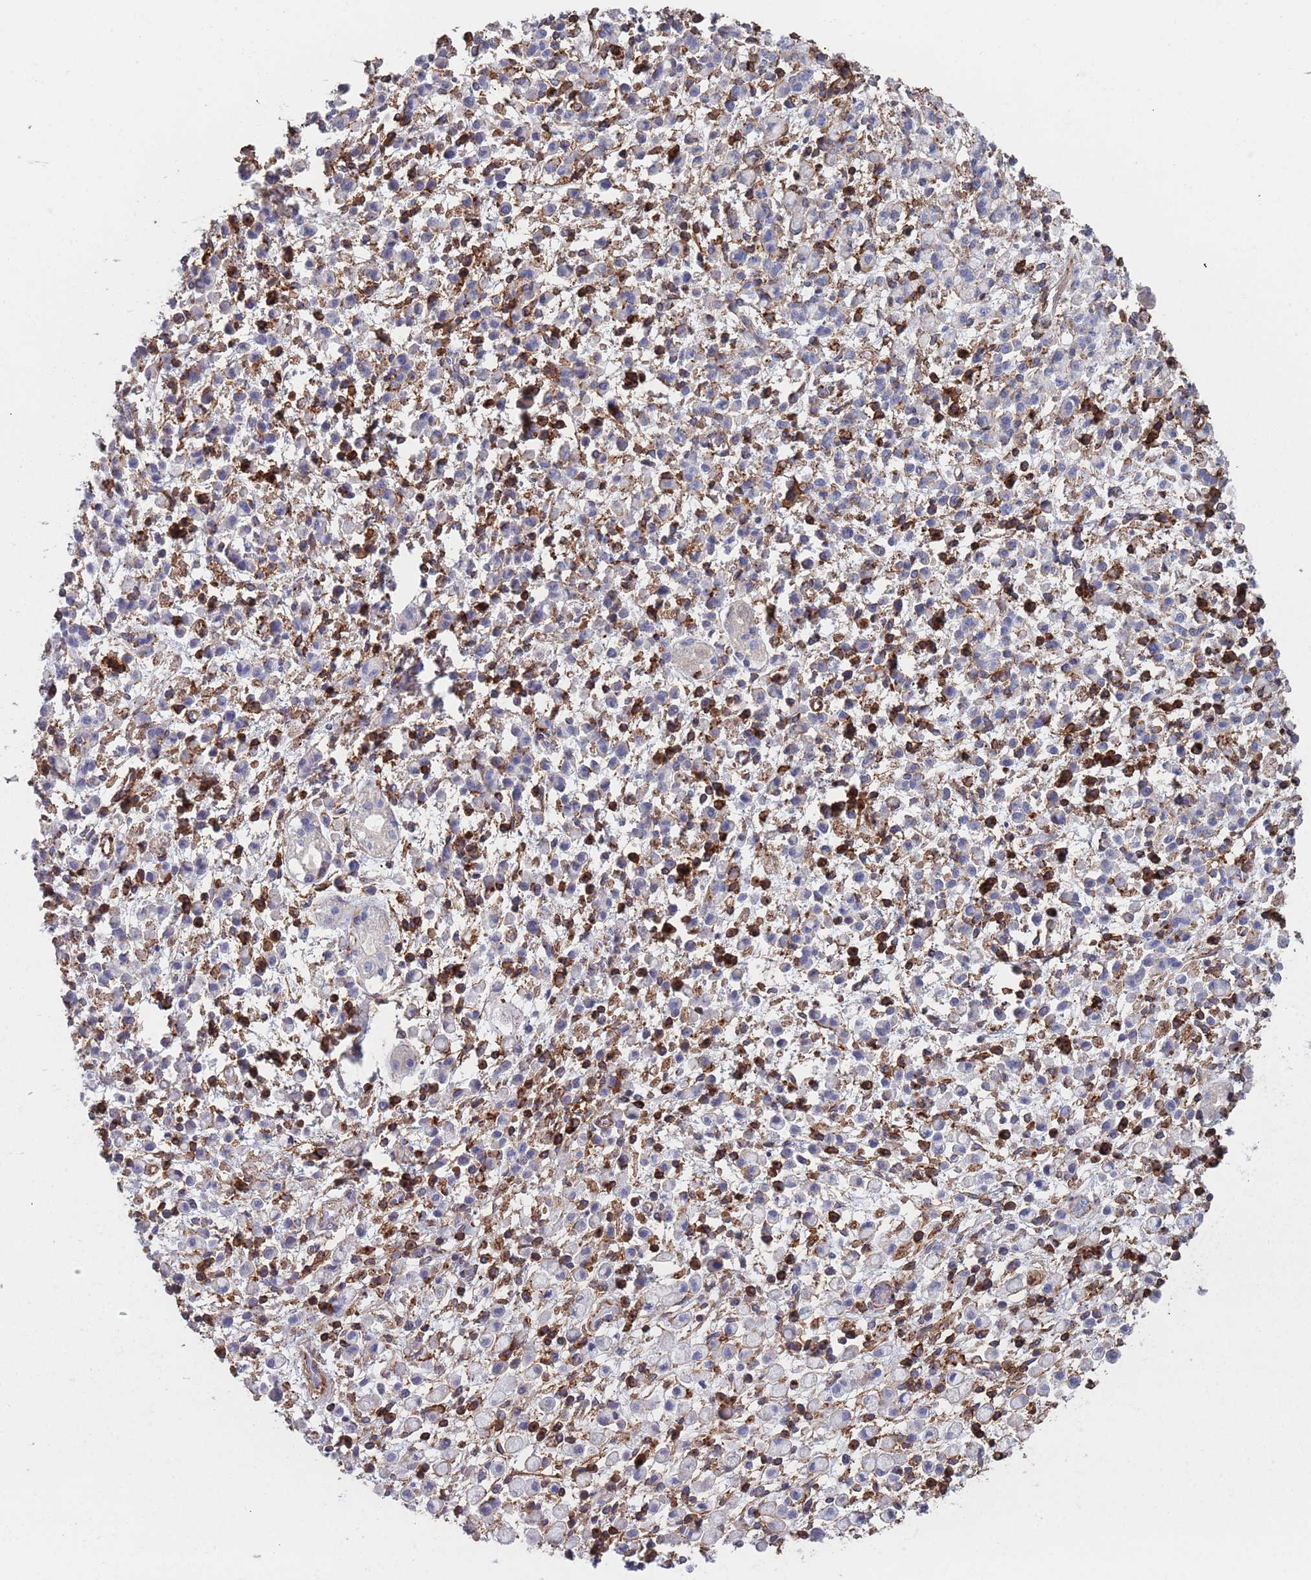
{"staining": {"intensity": "negative", "quantity": "none", "location": "none"}, "tissue": "stomach cancer", "cell_type": "Tumor cells", "image_type": "cancer", "snomed": [{"axis": "morphology", "description": "Adenocarcinoma, NOS"}, {"axis": "topography", "description": "Stomach"}], "caption": "High power microscopy image of an IHC image of adenocarcinoma (stomach), revealing no significant positivity in tumor cells. Nuclei are stained in blue.", "gene": "RNF144A", "patient": {"sex": "male", "age": 77}}